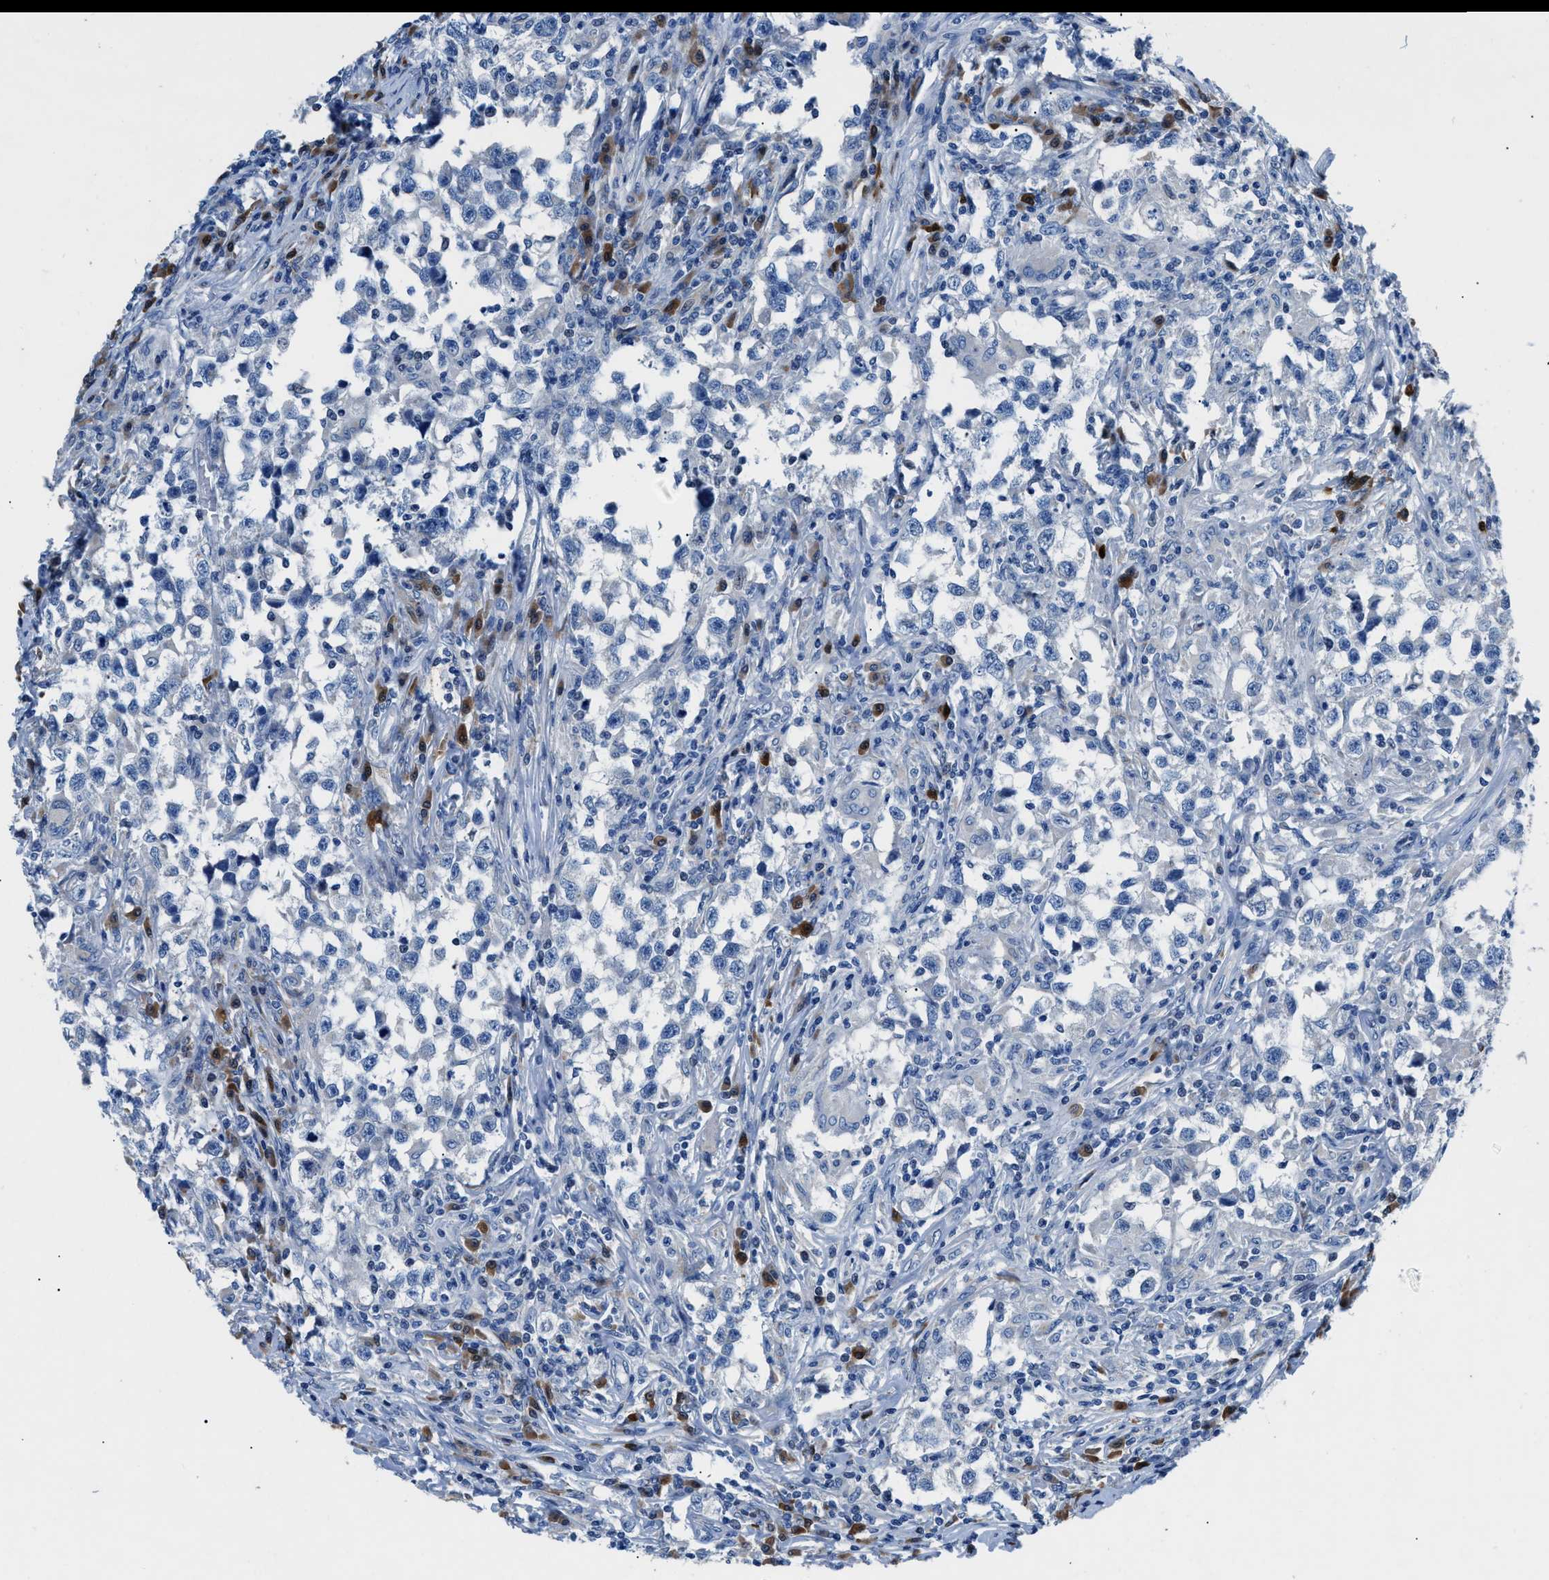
{"staining": {"intensity": "negative", "quantity": "none", "location": "none"}, "tissue": "testis cancer", "cell_type": "Tumor cells", "image_type": "cancer", "snomed": [{"axis": "morphology", "description": "Carcinoma, Embryonal, NOS"}, {"axis": "topography", "description": "Testis"}], "caption": "Photomicrograph shows no protein staining in tumor cells of testis cancer (embryonal carcinoma) tissue.", "gene": "UAP1", "patient": {"sex": "male", "age": 21}}